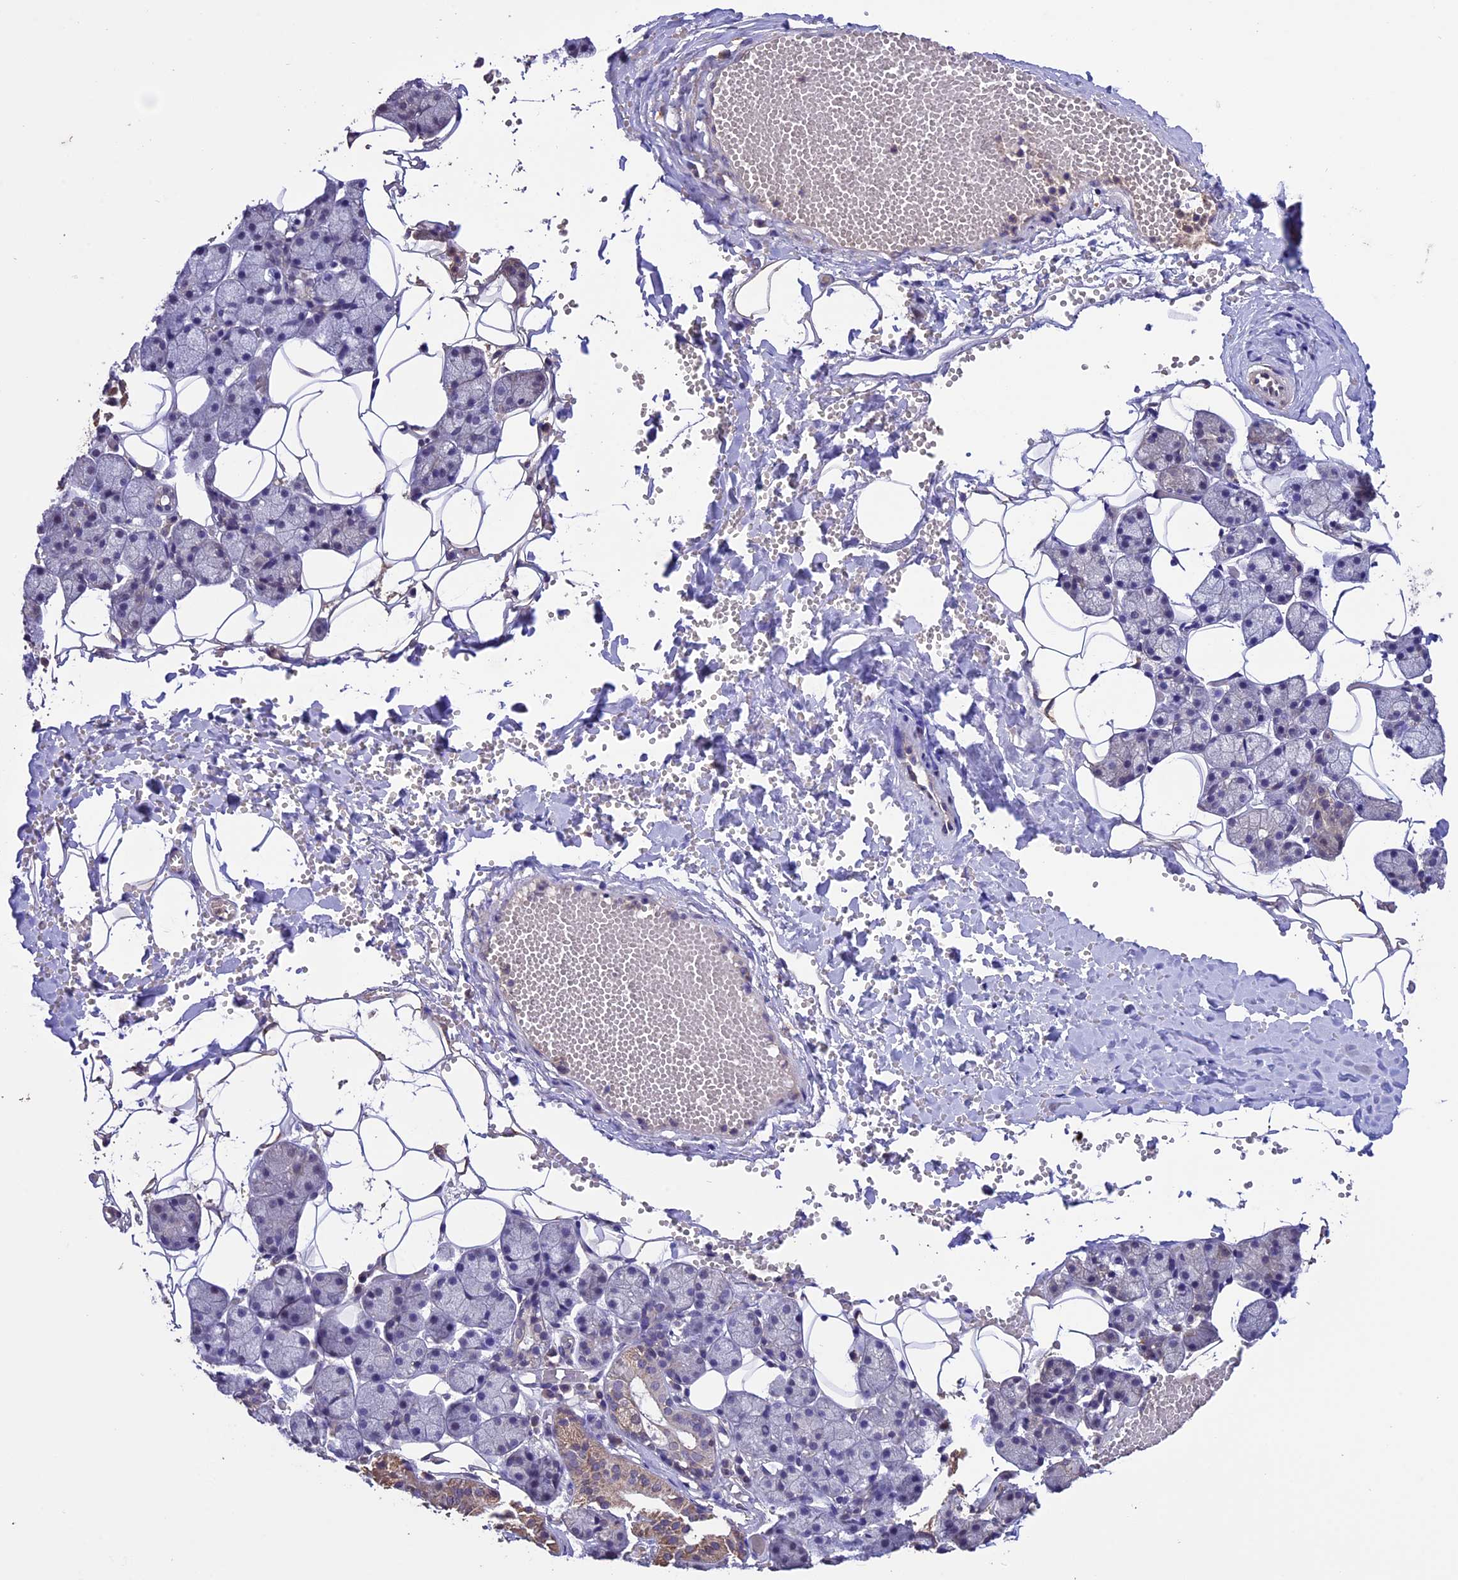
{"staining": {"intensity": "moderate", "quantity": "<25%", "location": "cytoplasmic/membranous"}, "tissue": "salivary gland", "cell_type": "Glandular cells", "image_type": "normal", "snomed": [{"axis": "morphology", "description": "Normal tissue, NOS"}, {"axis": "topography", "description": "Salivary gland"}], "caption": "A high-resolution micrograph shows immunohistochemistry (IHC) staining of normal salivary gland, which demonstrates moderate cytoplasmic/membranous expression in about <25% of glandular cells. The staining is performed using DAB (3,3'-diaminobenzidine) brown chromogen to label protein expression. The nuclei are counter-stained blue using hematoxylin.", "gene": "DIS3L", "patient": {"sex": "female", "age": 33}}